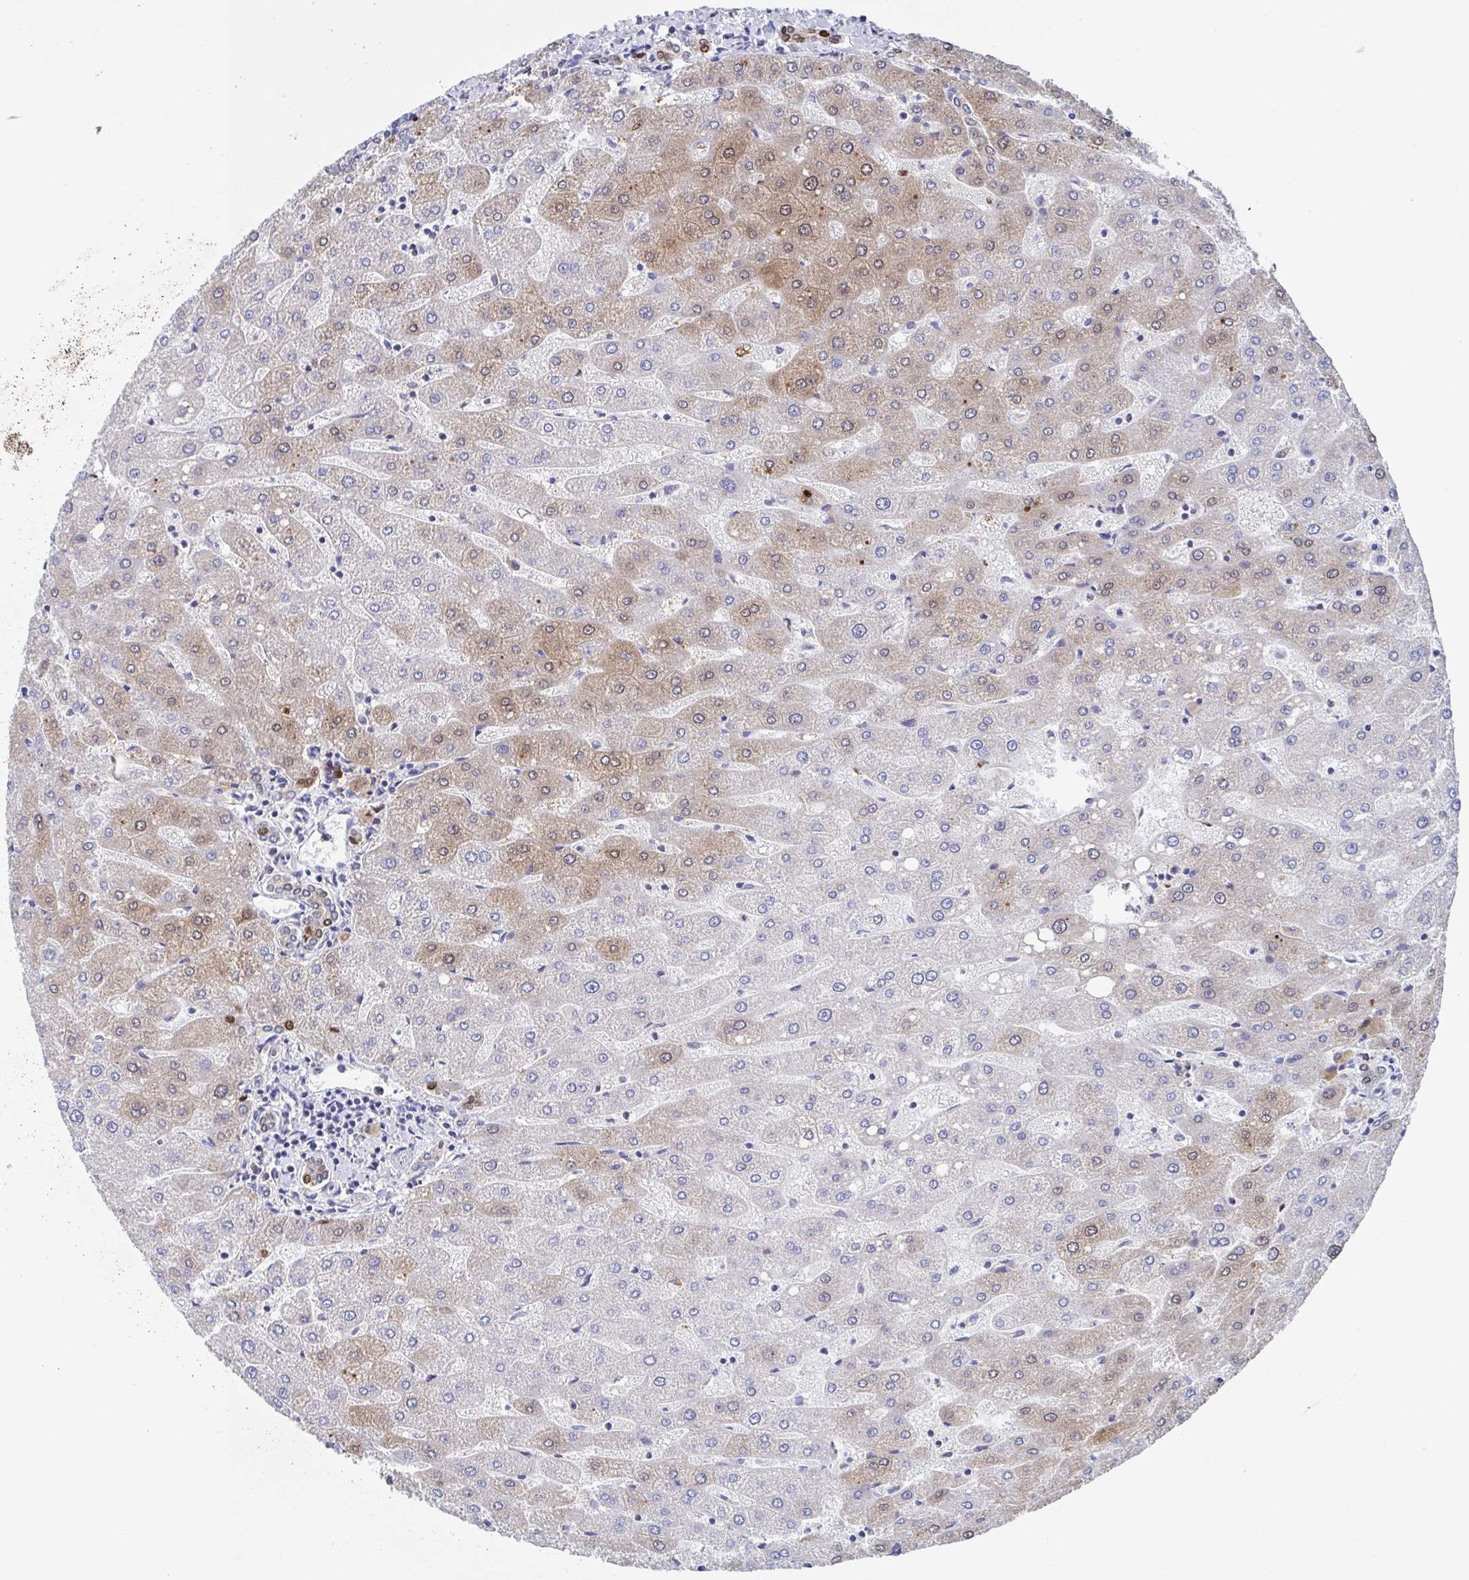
{"staining": {"intensity": "negative", "quantity": "none", "location": "none"}, "tissue": "liver", "cell_type": "Cholangiocytes", "image_type": "normal", "snomed": [{"axis": "morphology", "description": "Normal tissue, NOS"}, {"axis": "topography", "description": "Liver"}], "caption": "Image shows no significant protein staining in cholangiocytes of unremarkable liver.", "gene": "KLC3", "patient": {"sex": "male", "age": 67}}